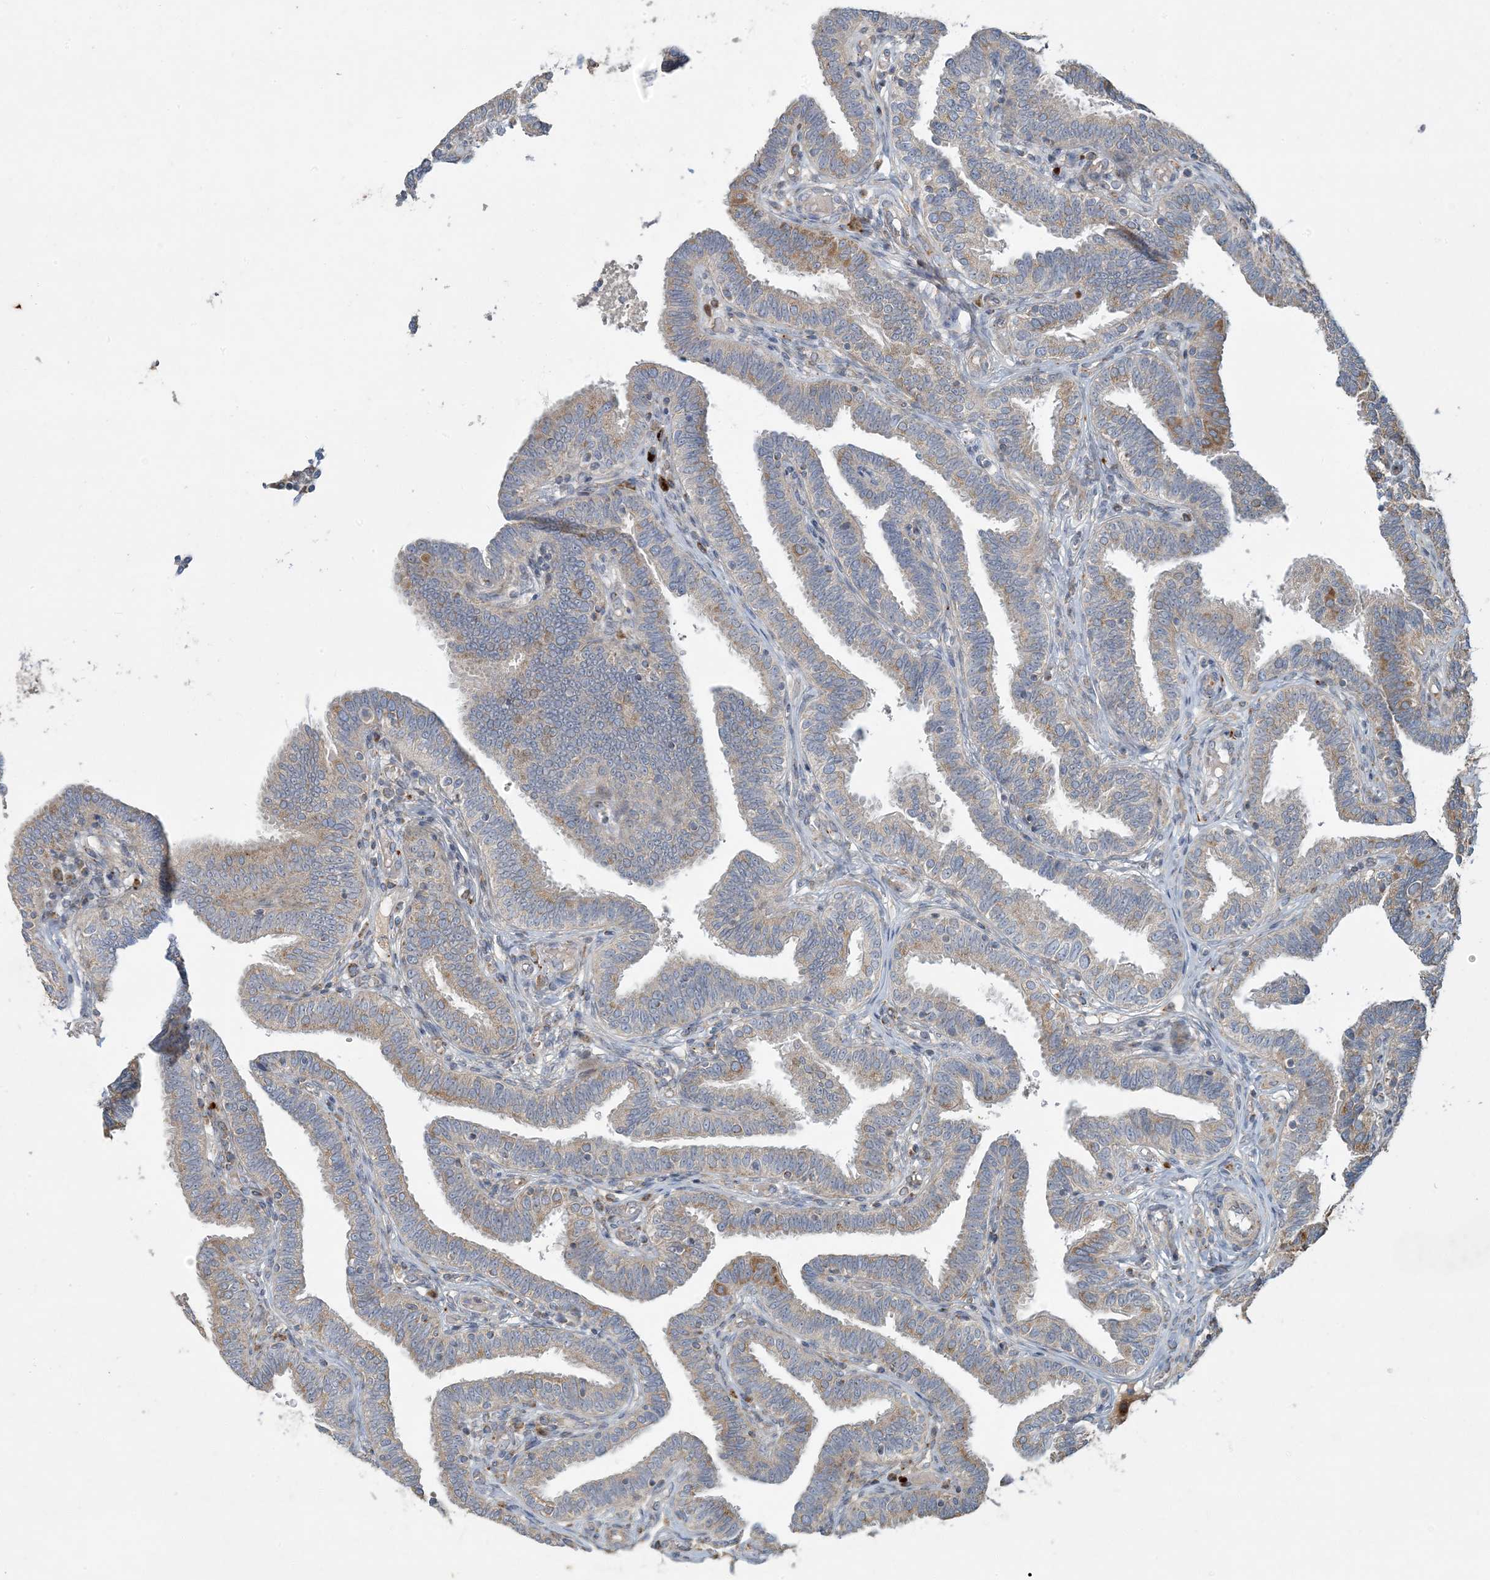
{"staining": {"intensity": "moderate", "quantity": "25%-75%", "location": "cytoplasmic/membranous"}, "tissue": "fallopian tube", "cell_type": "Glandular cells", "image_type": "normal", "snomed": [{"axis": "morphology", "description": "Normal tissue, NOS"}, {"axis": "topography", "description": "Fallopian tube"}], "caption": "Approximately 25%-75% of glandular cells in normal fallopian tube exhibit moderate cytoplasmic/membranous protein expression as visualized by brown immunohistochemical staining.", "gene": "LTN1", "patient": {"sex": "female", "age": 39}}